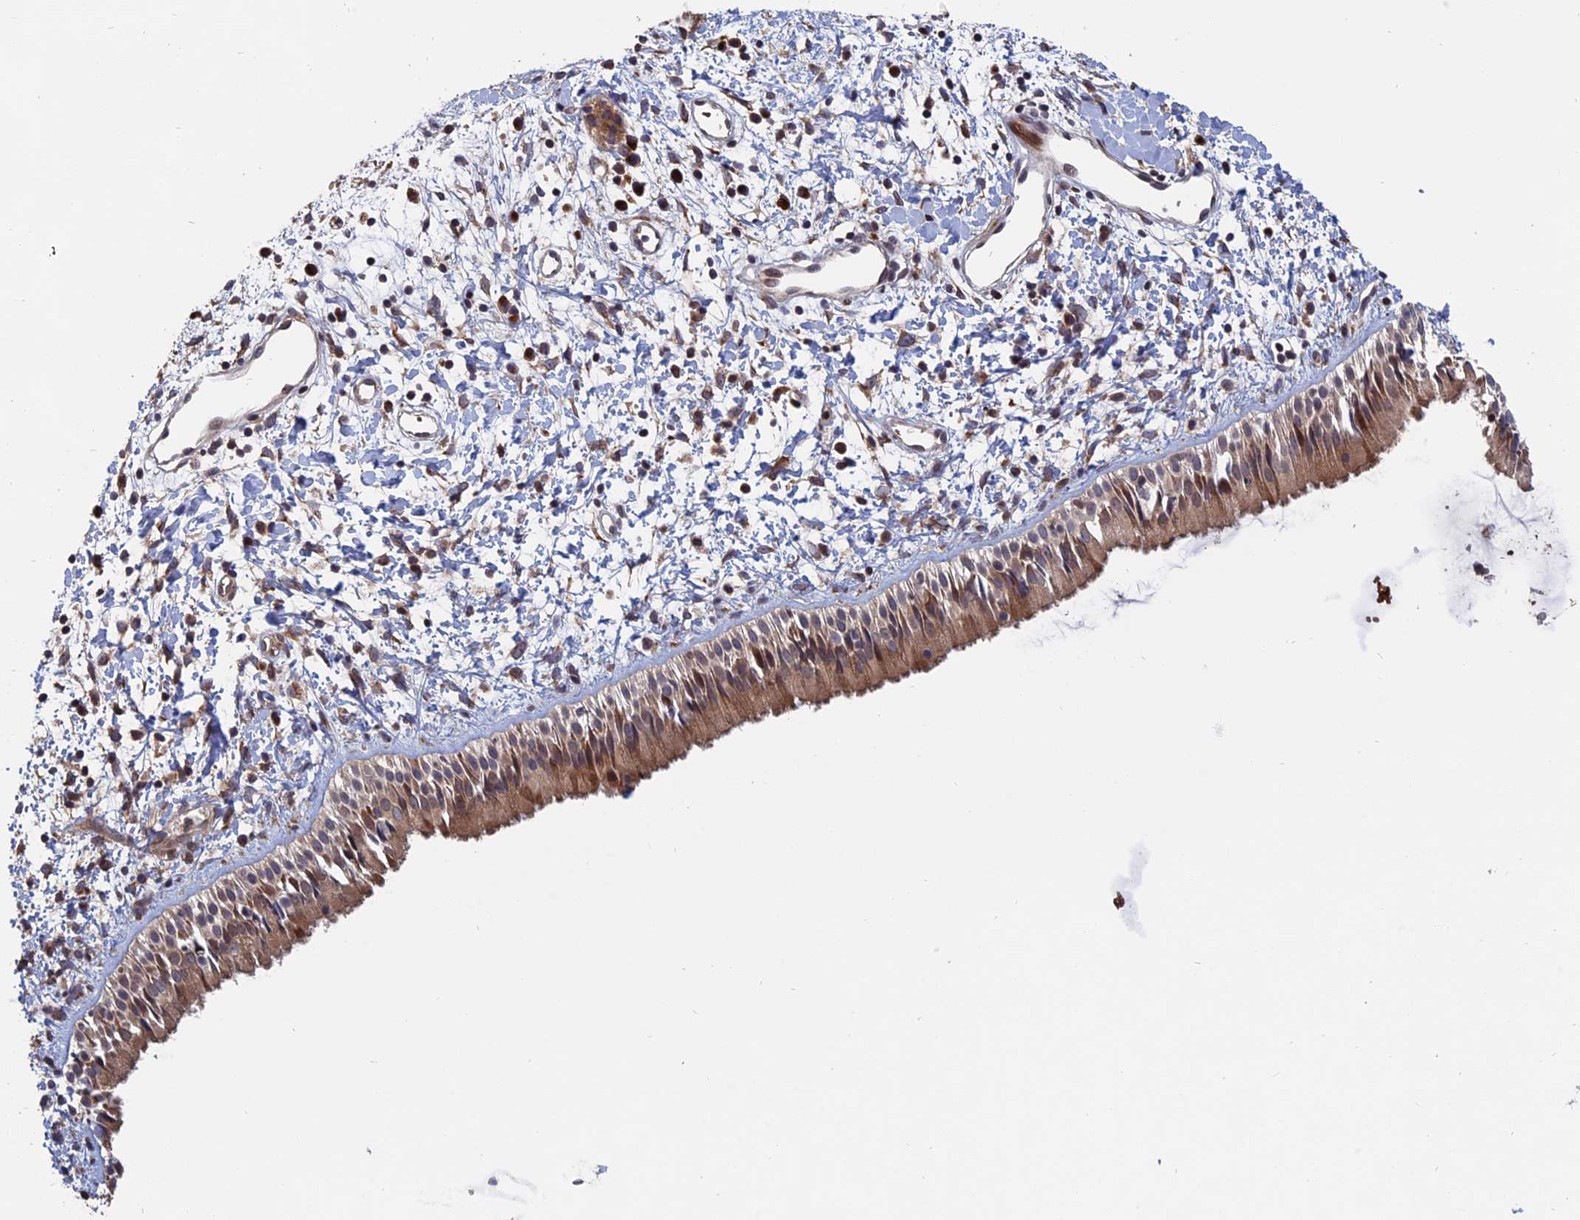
{"staining": {"intensity": "strong", "quantity": ">75%", "location": "cytoplasmic/membranous"}, "tissue": "nasopharynx", "cell_type": "Respiratory epithelial cells", "image_type": "normal", "snomed": [{"axis": "morphology", "description": "Normal tissue, NOS"}, {"axis": "topography", "description": "Nasopharynx"}], "caption": "Protein expression analysis of unremarkable nasopharynx exhibits strong cytoplasmic/membranous staining in approximately >75% of respiratory epithelial cells.", "gene": "TRAPPC2L", "patient": {"sex": "male", "age": 22}}